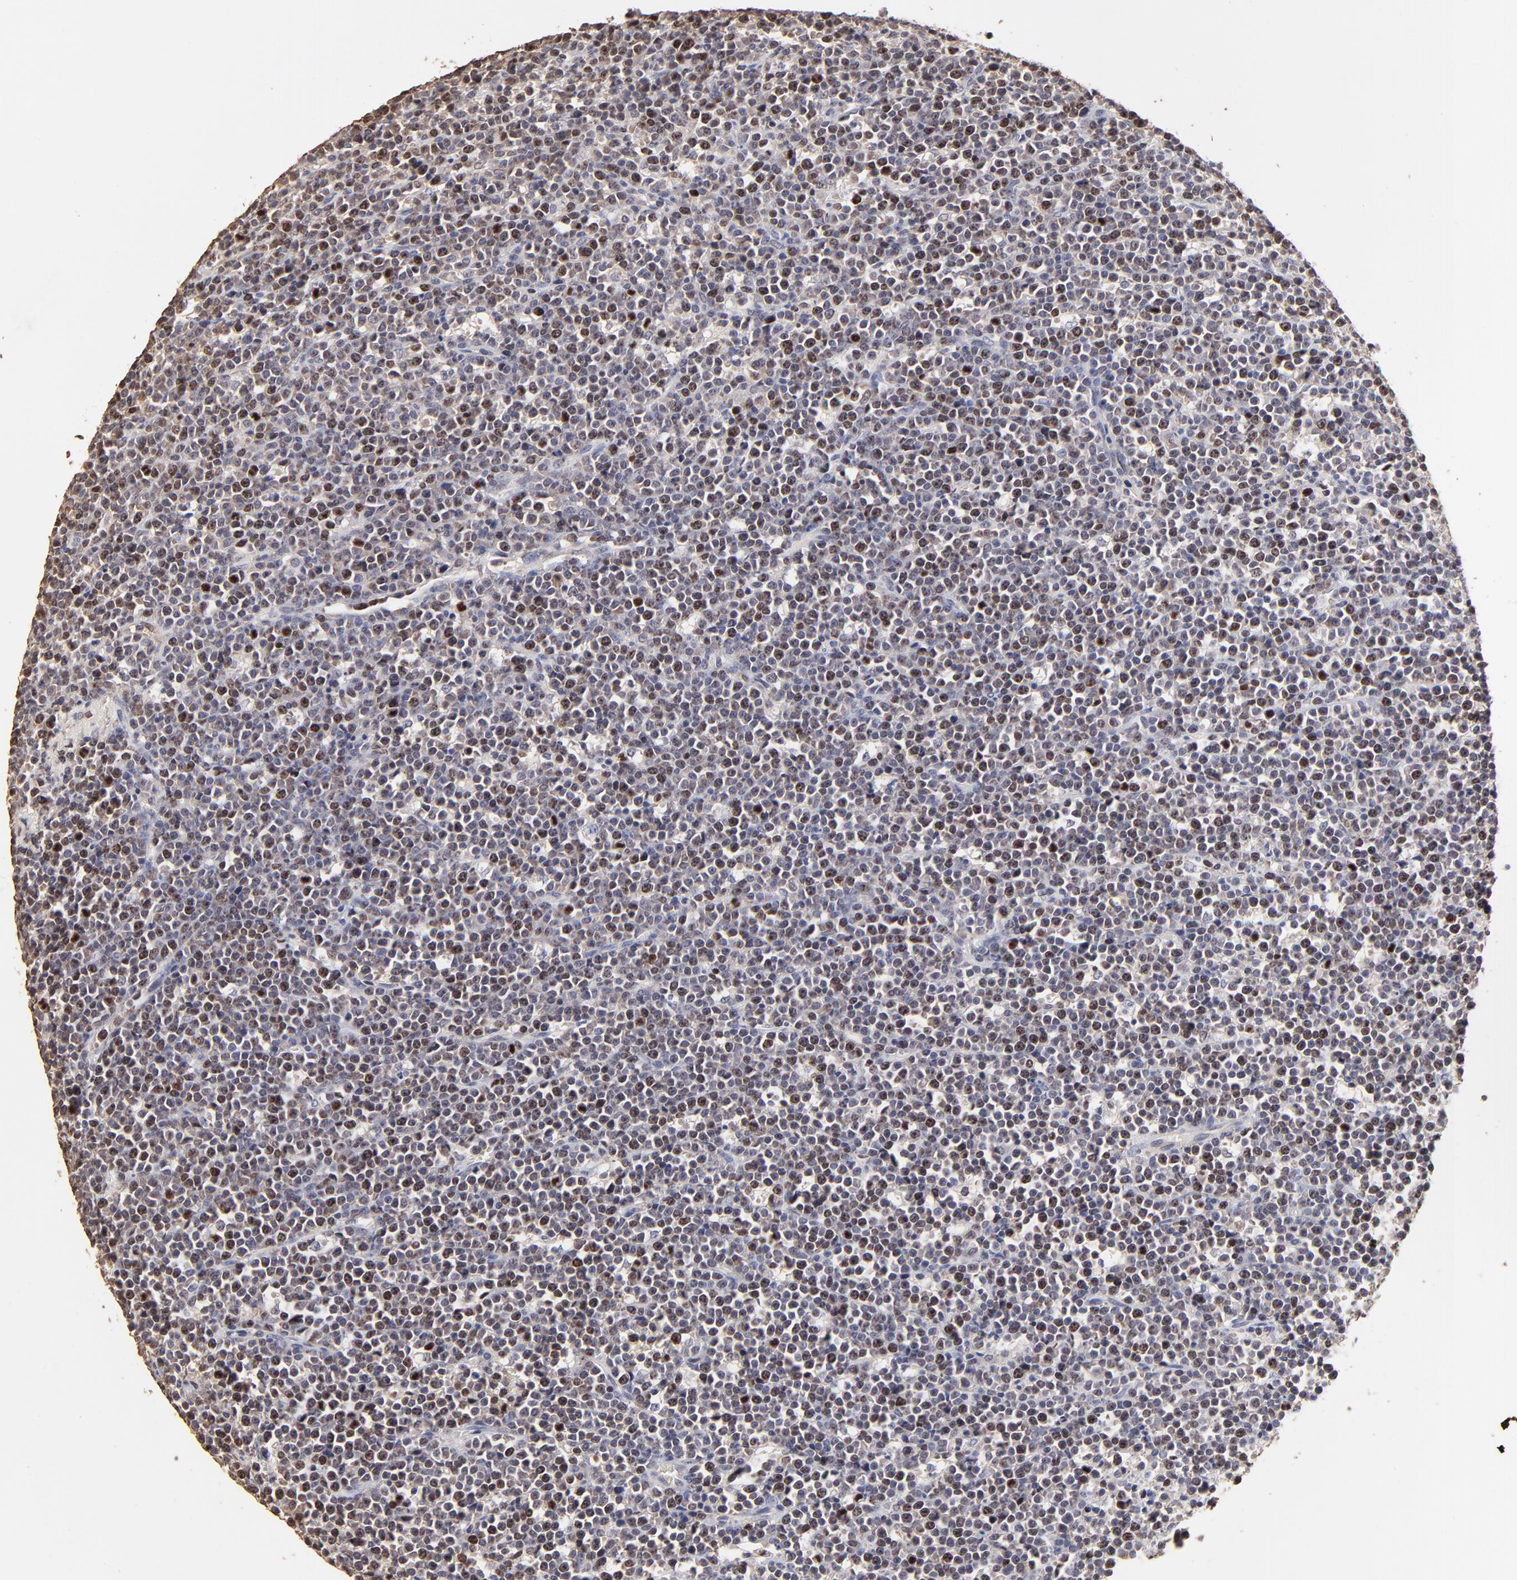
{"staining": {"intensity": "moderate", "quantity": "25%-75%", "location": "nuclear"}, "tissue": "lymphoma", "cell_type": "Tumor cells", "image_type": "cancer", "snomed": [{"axis": "morphology", "description": "Malignant lymphoma, non-Hodgkin's type, High grade"}, {"axis": "topography", "description": "Ovary"}], "caption": "A high-resolution micrograph shows immunohistochemistry (IHC) staining of lymphoma, which exhibits moderate nuclear staining in approximately 25%-75% of tumor cells. (IHC, brightfield microscopy, high magnification).", "gene": "BIRC5", "patient": {"sex": "female", "age": 56}}